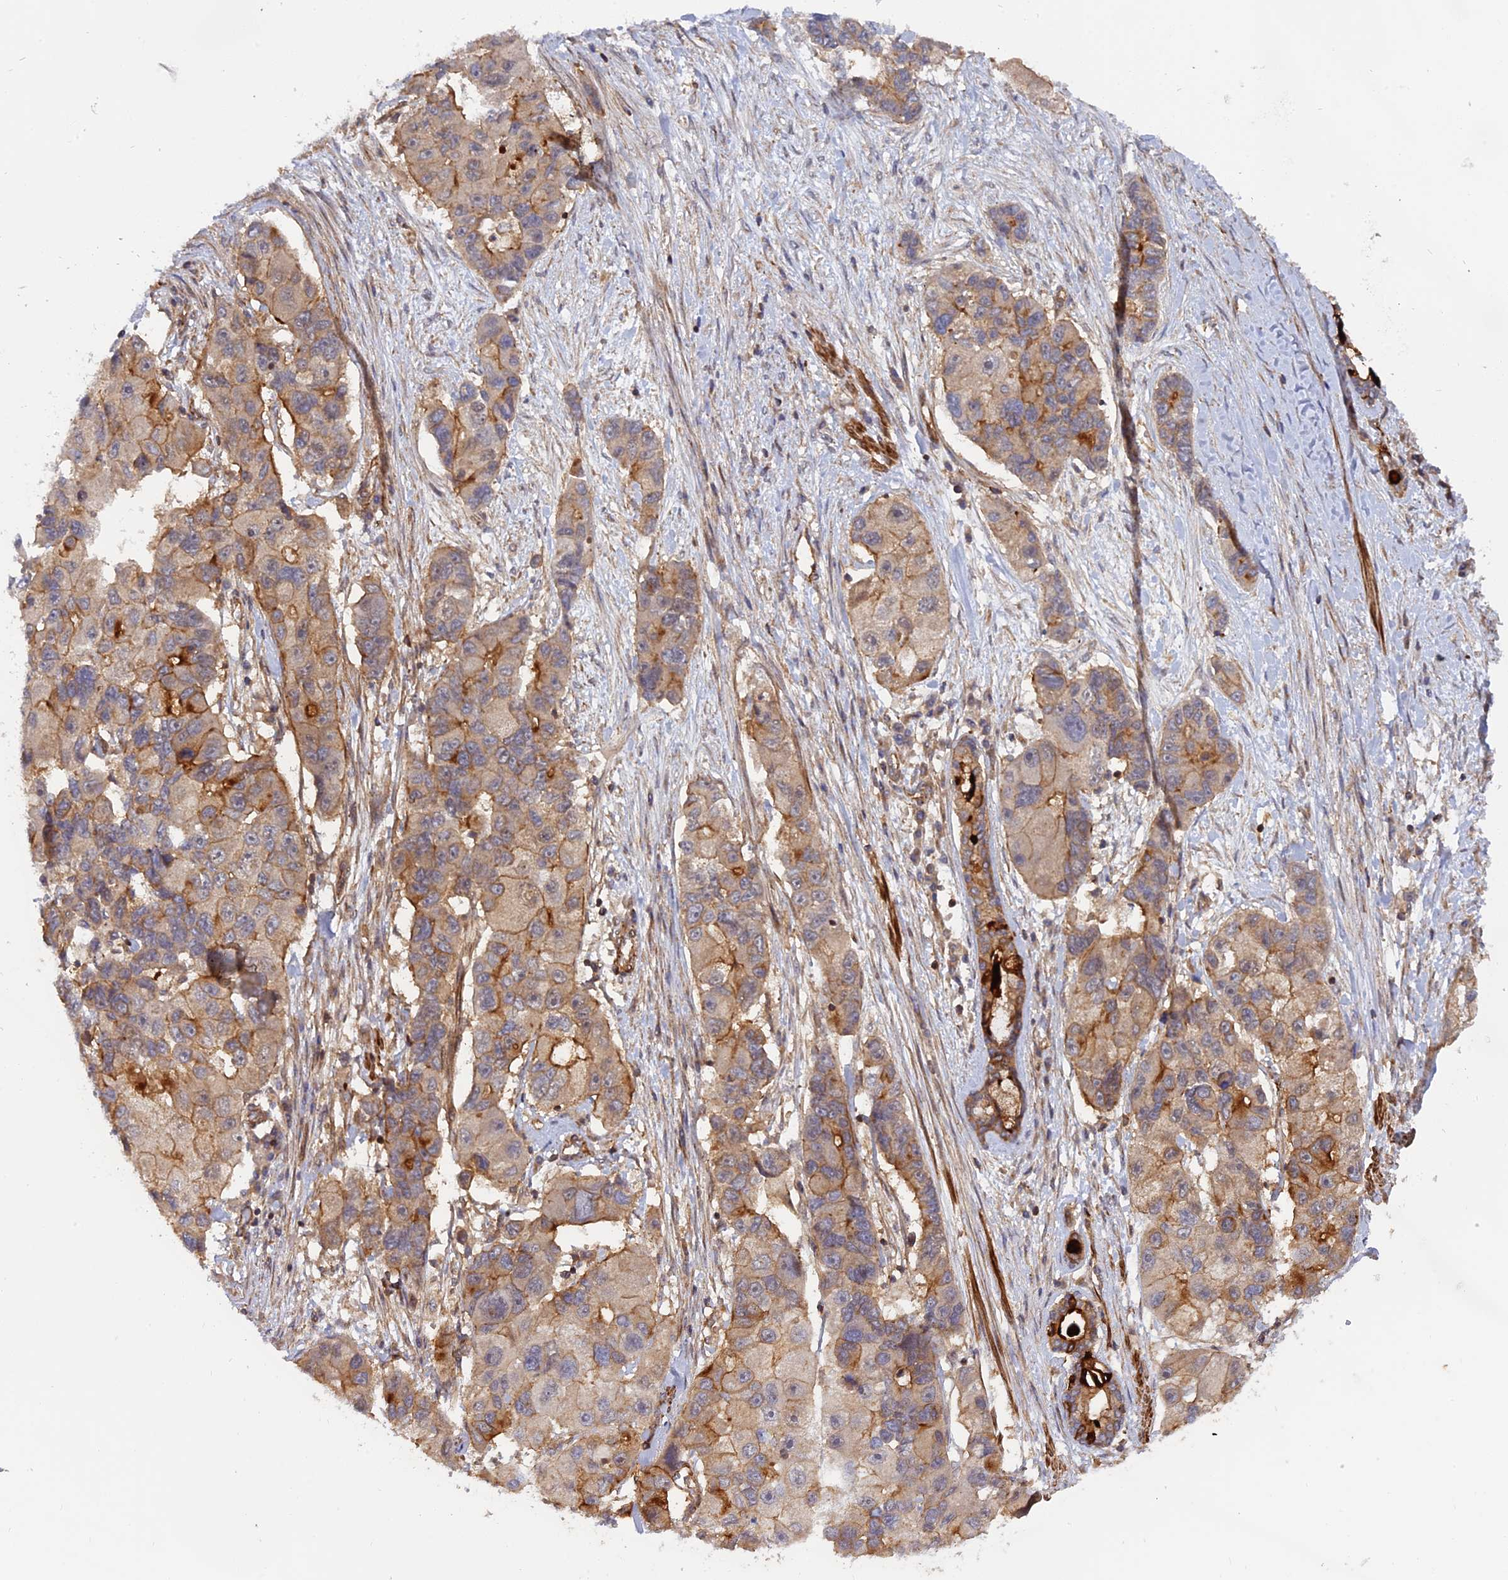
{"staining": {"intensity": "moderate", "quantity": "25%-75%", "location": "cytoplasmic/membranous"}, "tissue": "lung cancer", "cell_type": "Tumor cells", "image_type": "cancer", "snomed": [{"axis": "morphology", "description": "Adenocarcinoma, NOS"}, {"axis": "topography", "description": "Lung"}], "caption": "Protein staining of adenocarcinoma (lung) tissue exhibits moderate cytoplasmic/membranous expression in about 25%-75% of tumor cells.", "gene": "PHLDB3", "patient": {"sex": "female", "age": 54}}